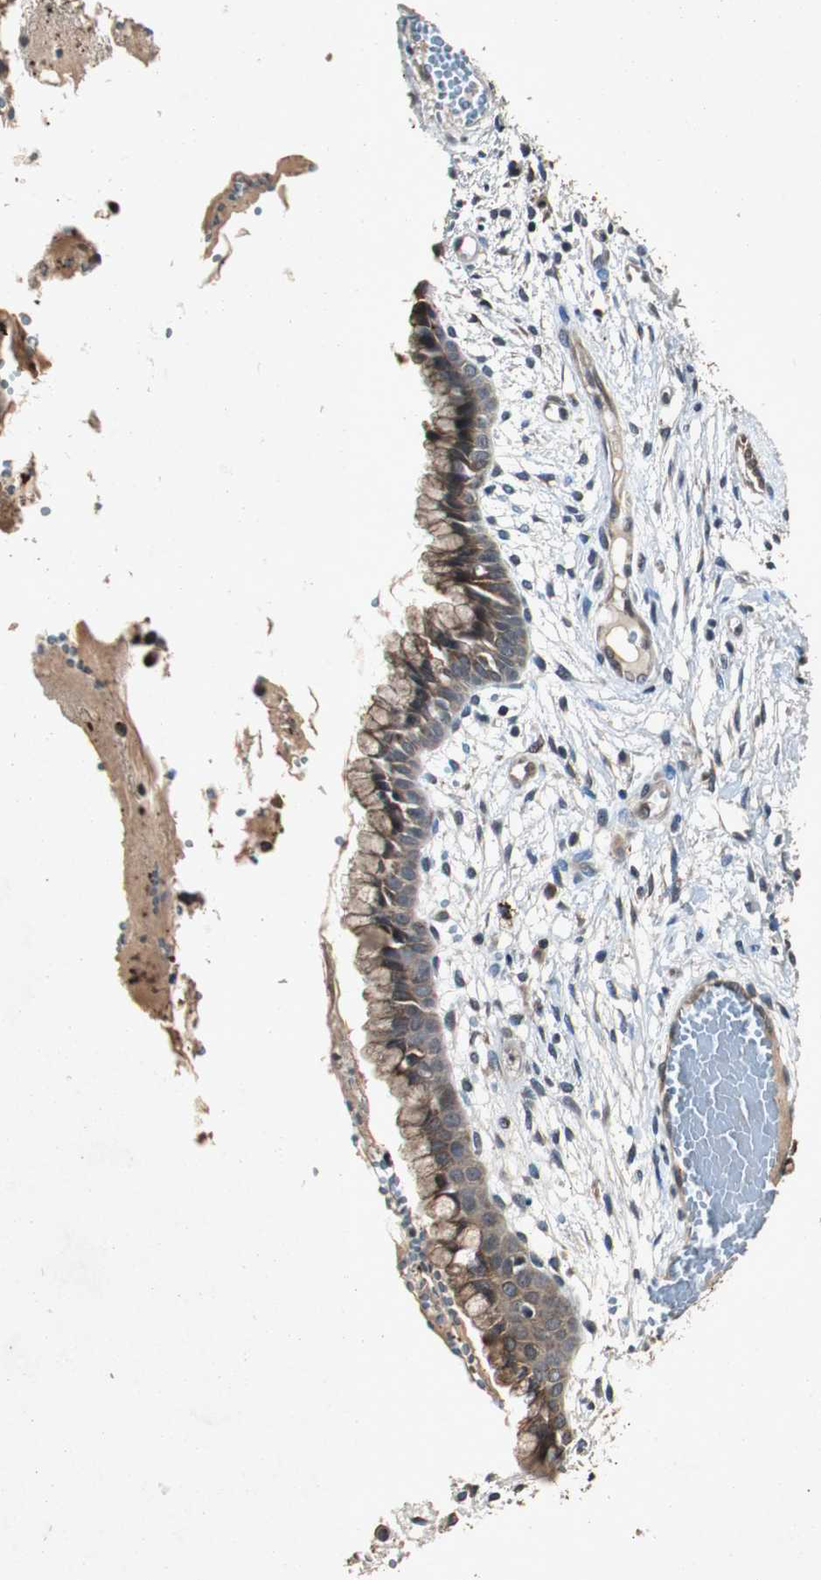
{"staining": {"intensity": "strong", "quantity": ">75%", "location": "cytoplasmic/membranous"}, "tissue": "cervix", "cell_type": "Glandular cells", "image_type": "normal", "snomed": [{"axis": "morphology", "description": "Normal tissue, NOS"}, {"axis": "topography", "description": "Cervix"}], "caption": "Immunohistochemical staining of benign human cervix reveals >75% levels of strong cytoplasmic/membranous protein expression in approximately >75% of glandular cells. Using DAB (brown) and hematoxylin (blue) stains, captured at high magnification using brightfield microscopy.", "gene": "SLIT2", "patient": {"sex": "female", "age": 39}}